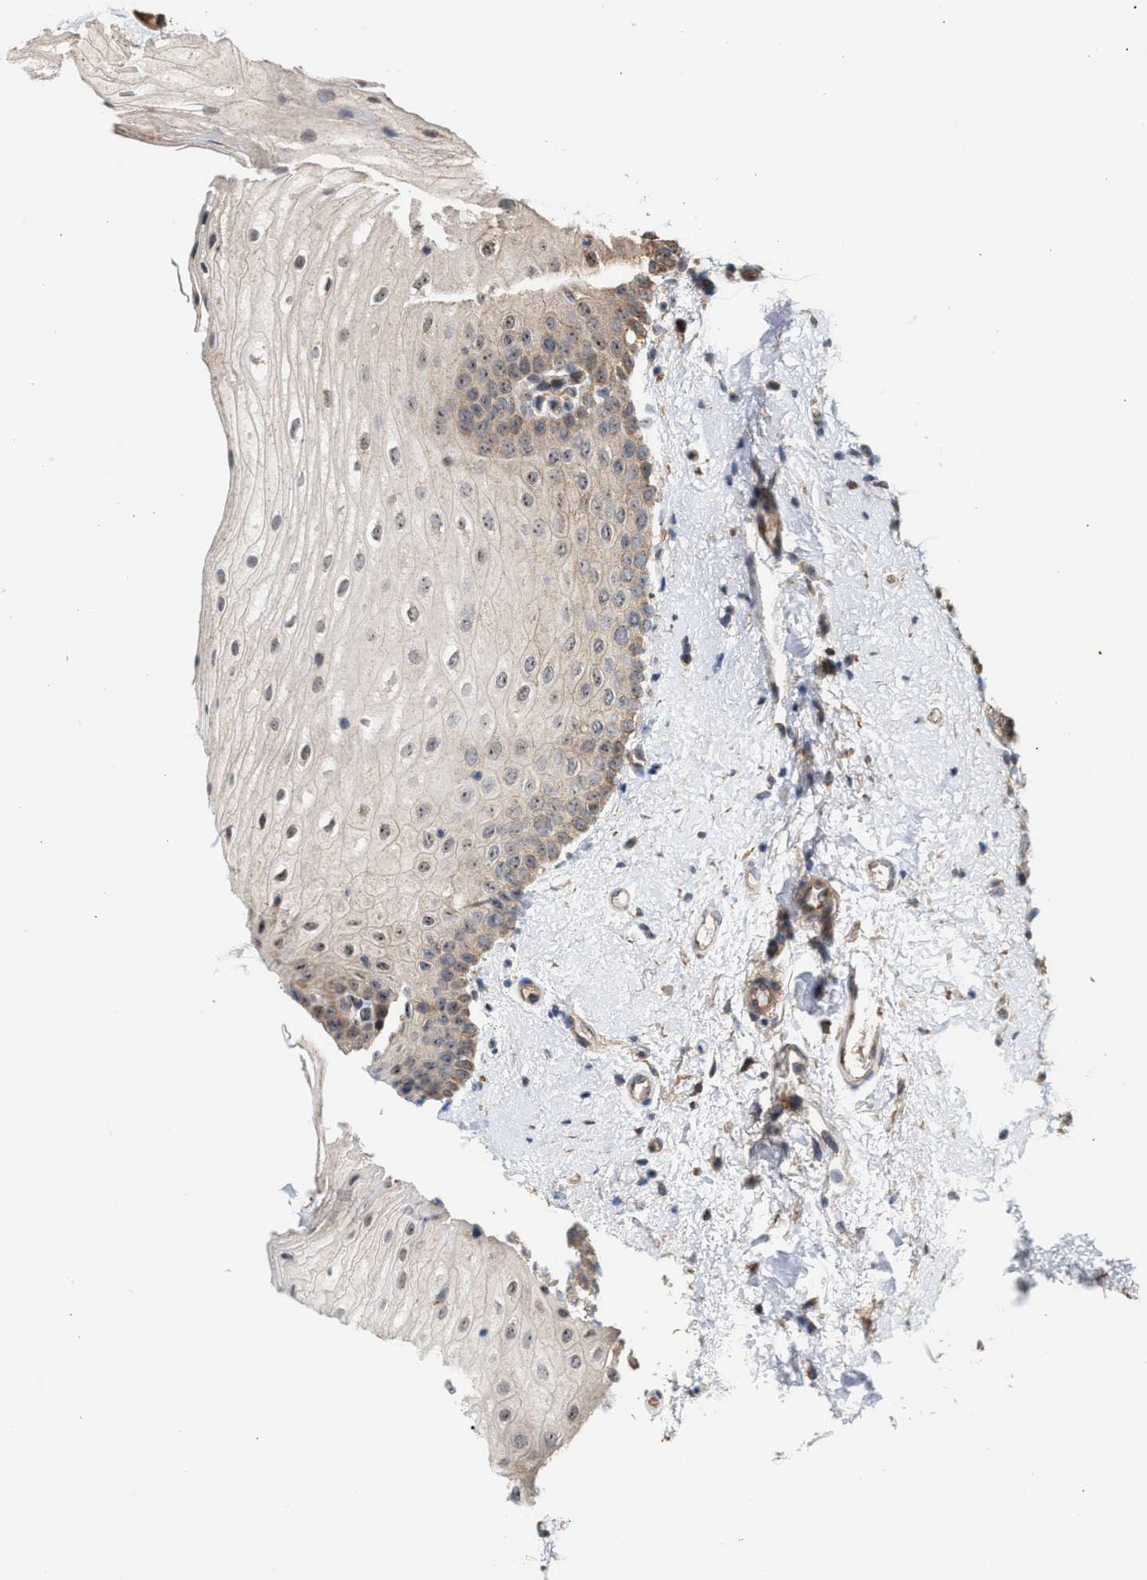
{"staining": {"intensity": "moderate", "quantity": "25%-75%", "location": "cytoplasmic/membranous,nuclear"}, "tissue": "oral mucosa", "cell_type": "Squamous epithelial cells", "image_type": "normal", "snomed": [{"axis": "morphology", "description": "Normal tissue, NOS"}, {"axis": "topography", "description": "Skin"}, {"axis": "topography", "description": "Oral tissue"}], "caption": "High-power microscopy captured an immunohistochemistry micrograph of normal oral mucosa, revealing moderate cytoplasmic/membranous,nuclear expression in approximately 25%-75% of squamous epithelial cells.", "gene": "EXOSC2", "patient": {"sex": "male", "age": 84}}